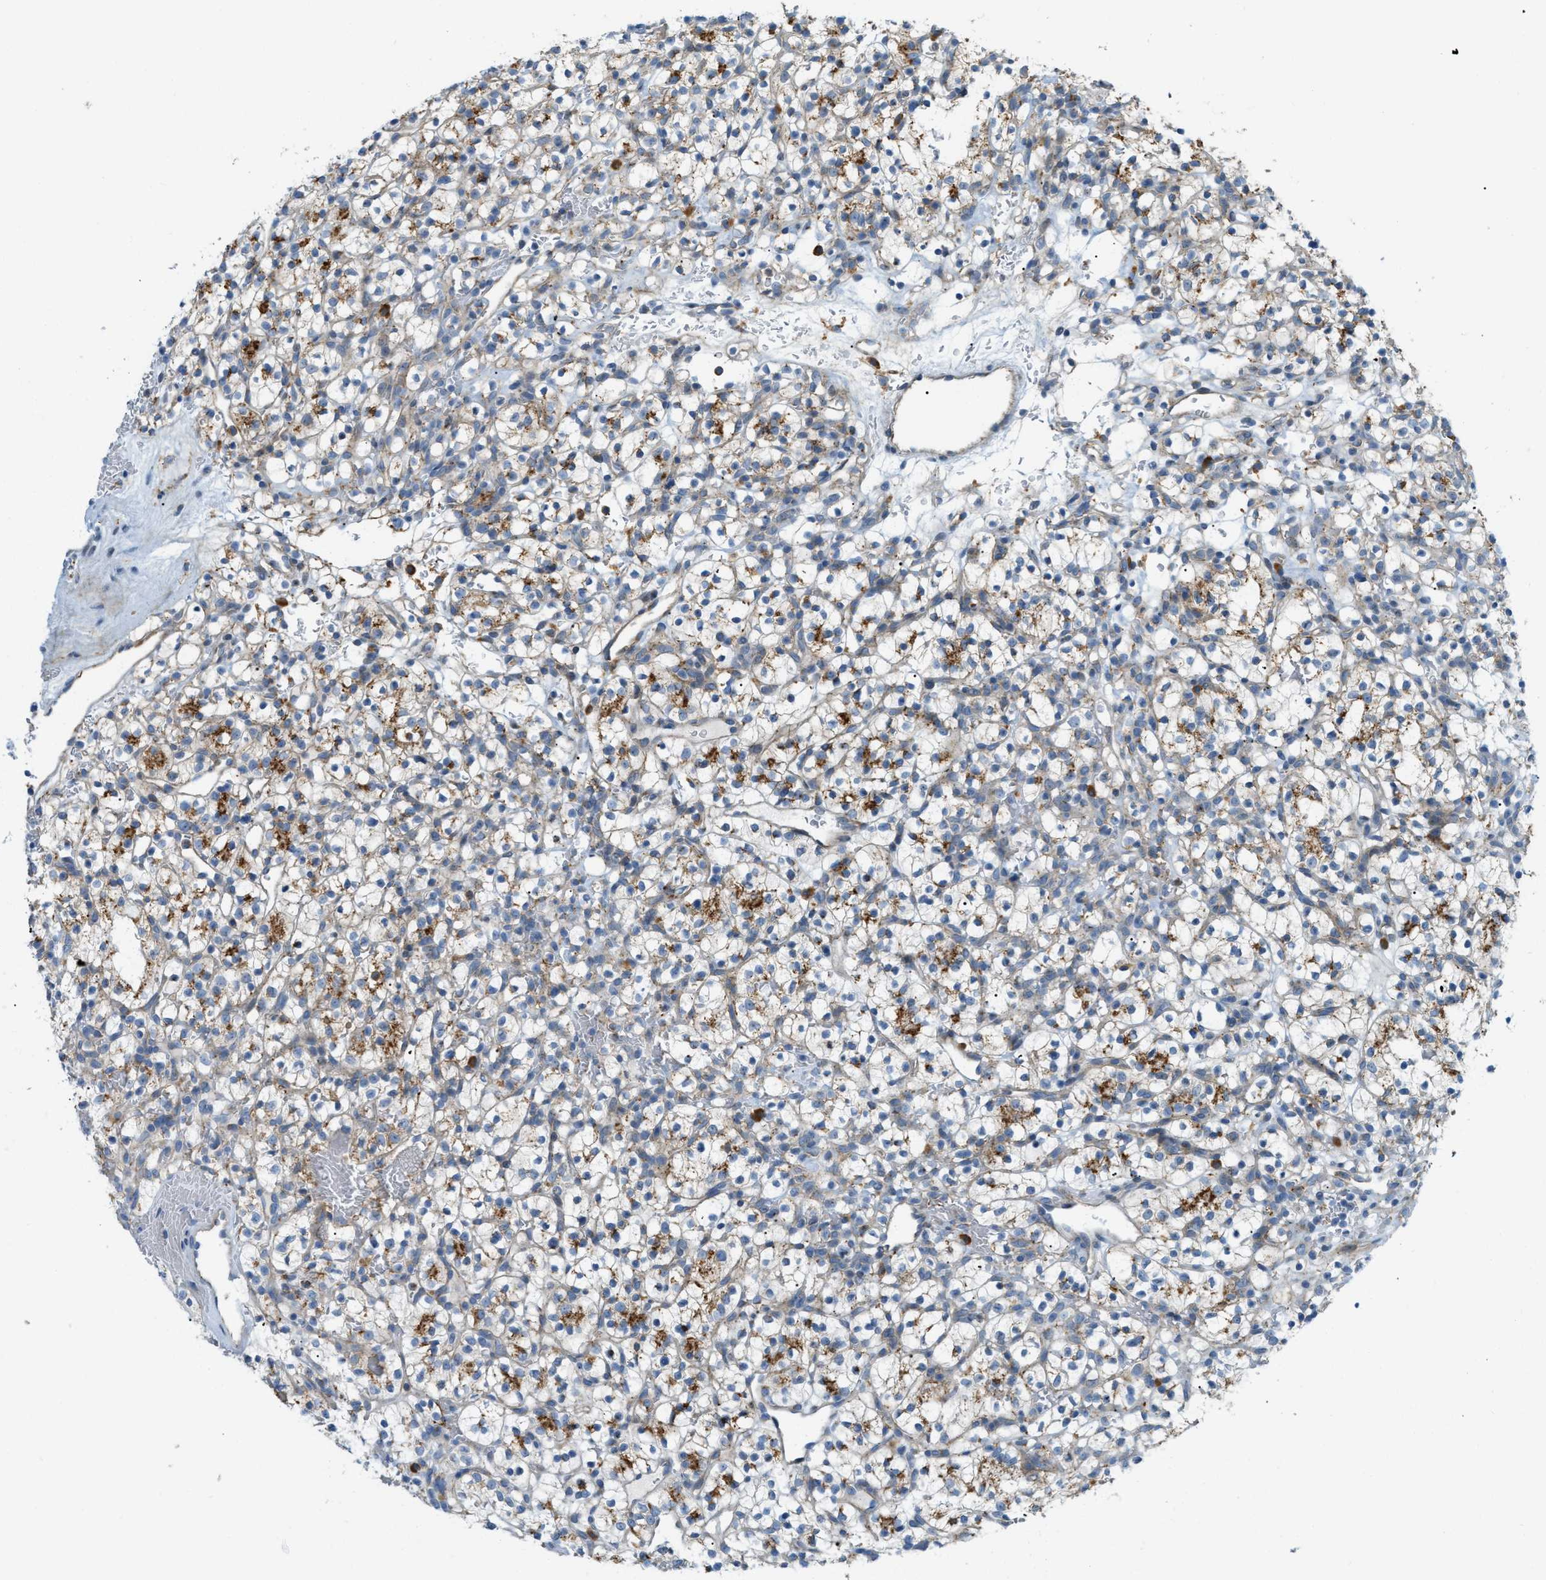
{"staining": {"intensity": "moderate", "quantity": "25%-75%", "location": "cytoplasmic/membranous"}, "tissue": "renal cancer", "cell_type": "Tumor cells", "image_type": "cancer", "snomed": [{"axis": "morphology", "description": "Adenocarcinoma, NOS"}, {"axis": "topography", "description": "Kidney"}], "caption": "This is an image of immunohistochemistry staining of renal cancer (adenocarcinoma), which shows moderate expression in the cytoplasmic/membranous of tumor cells.", "gene": "LMBRD1", "patient": {"sex": "female", "age": 57}}